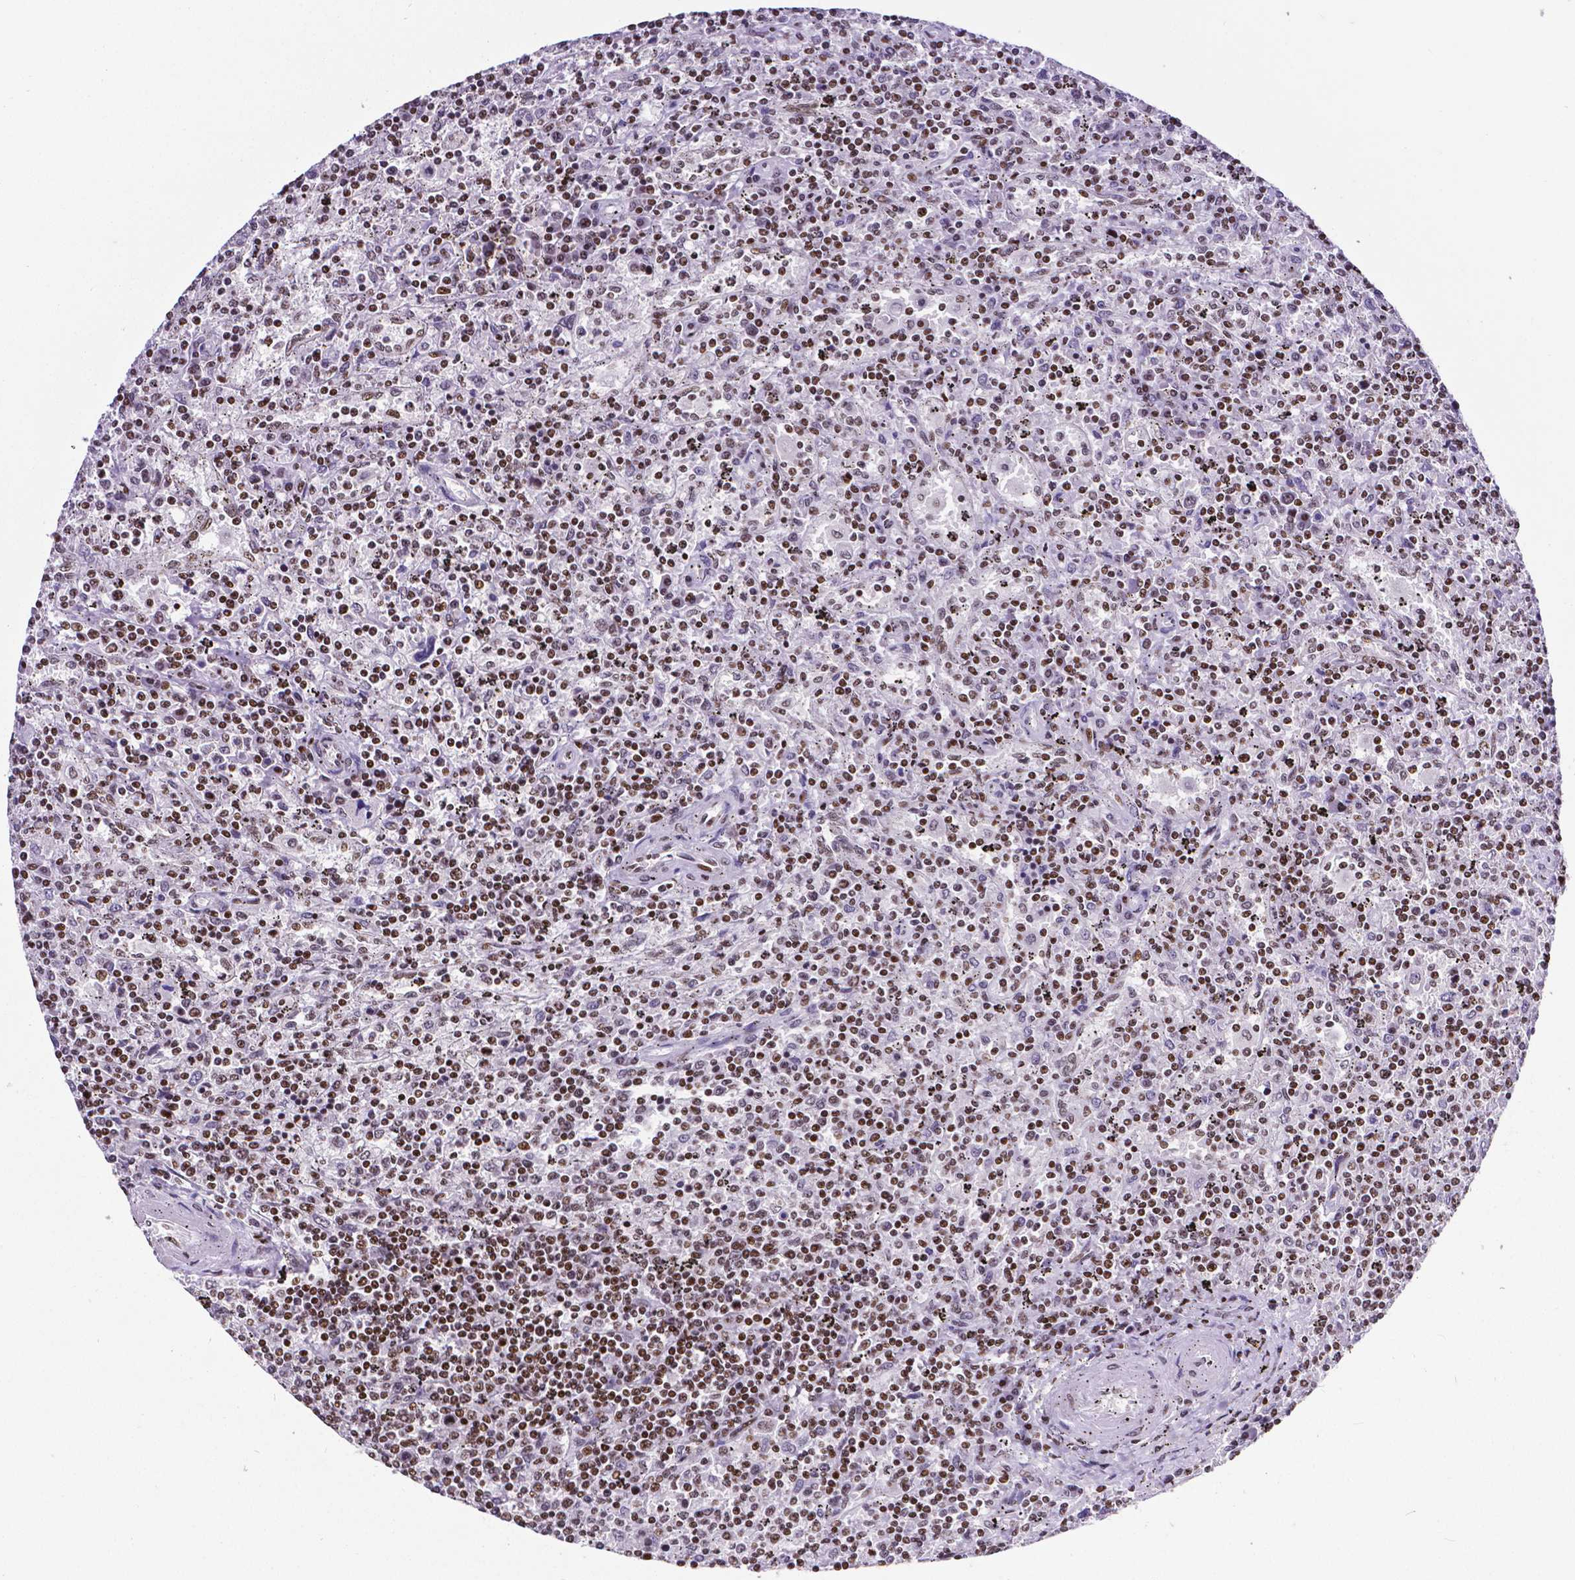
{"staining": {"intensity": "strong", "quantity": "25%-75%", "location": "nuclear"}, "tissue": "lymphoma", "cell_type": "Tumor cells", "image_type": "cancer", "snomed": [{"axis": "morphology", "description": "Malignant lymphoma, non-Hodgkin's type, Low grade"}, {"axis": "topography", "description": "Spleen"}], "caption": "Low-grade malignant lymphoma, non-Hodgkin's type stained for a protein displays strong nuclear positivity in tumor cells.", "gene": "CTCF", "patient": {"sex": "male", "age": 62}}